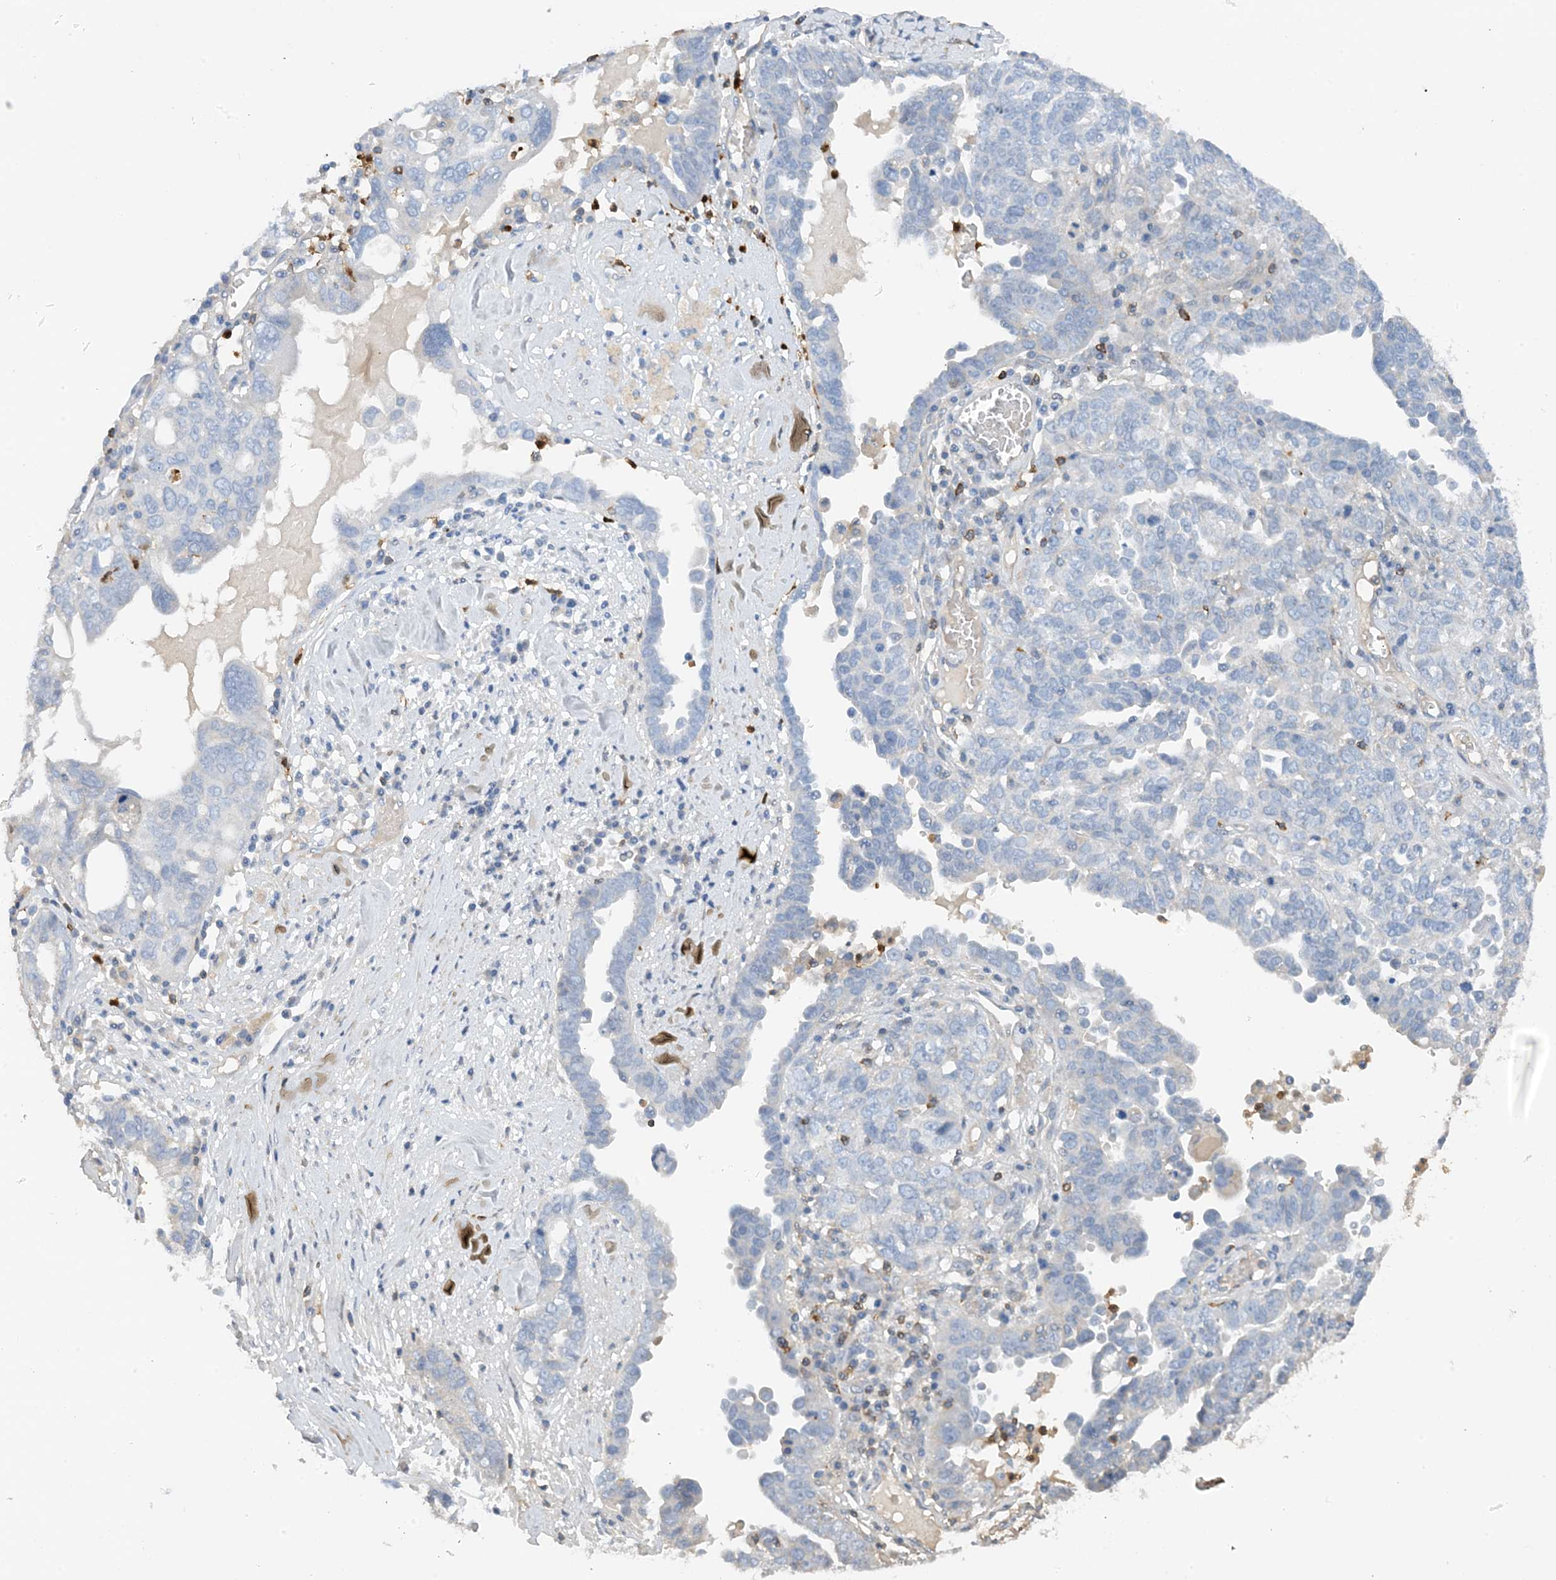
{"staining": {"intensity": "negative", "quantity": "none", "location": "none"}, "tissue": "ovarian cancer", "cell_type": "Tumor cells", "image_type": "cancer", "snomed": [{"axis": "morphology", "description": "Carcinoma, endometroid"}, {"axis": "topography", "description": "Ovary"}], "caption": "Endometroid carcinoma (ovarian) was stained to show a protein in brown. There is no significant staining in tumor cells.", "gene": "PHACTR2", "patient": {"sex": "female", "age": 62}}